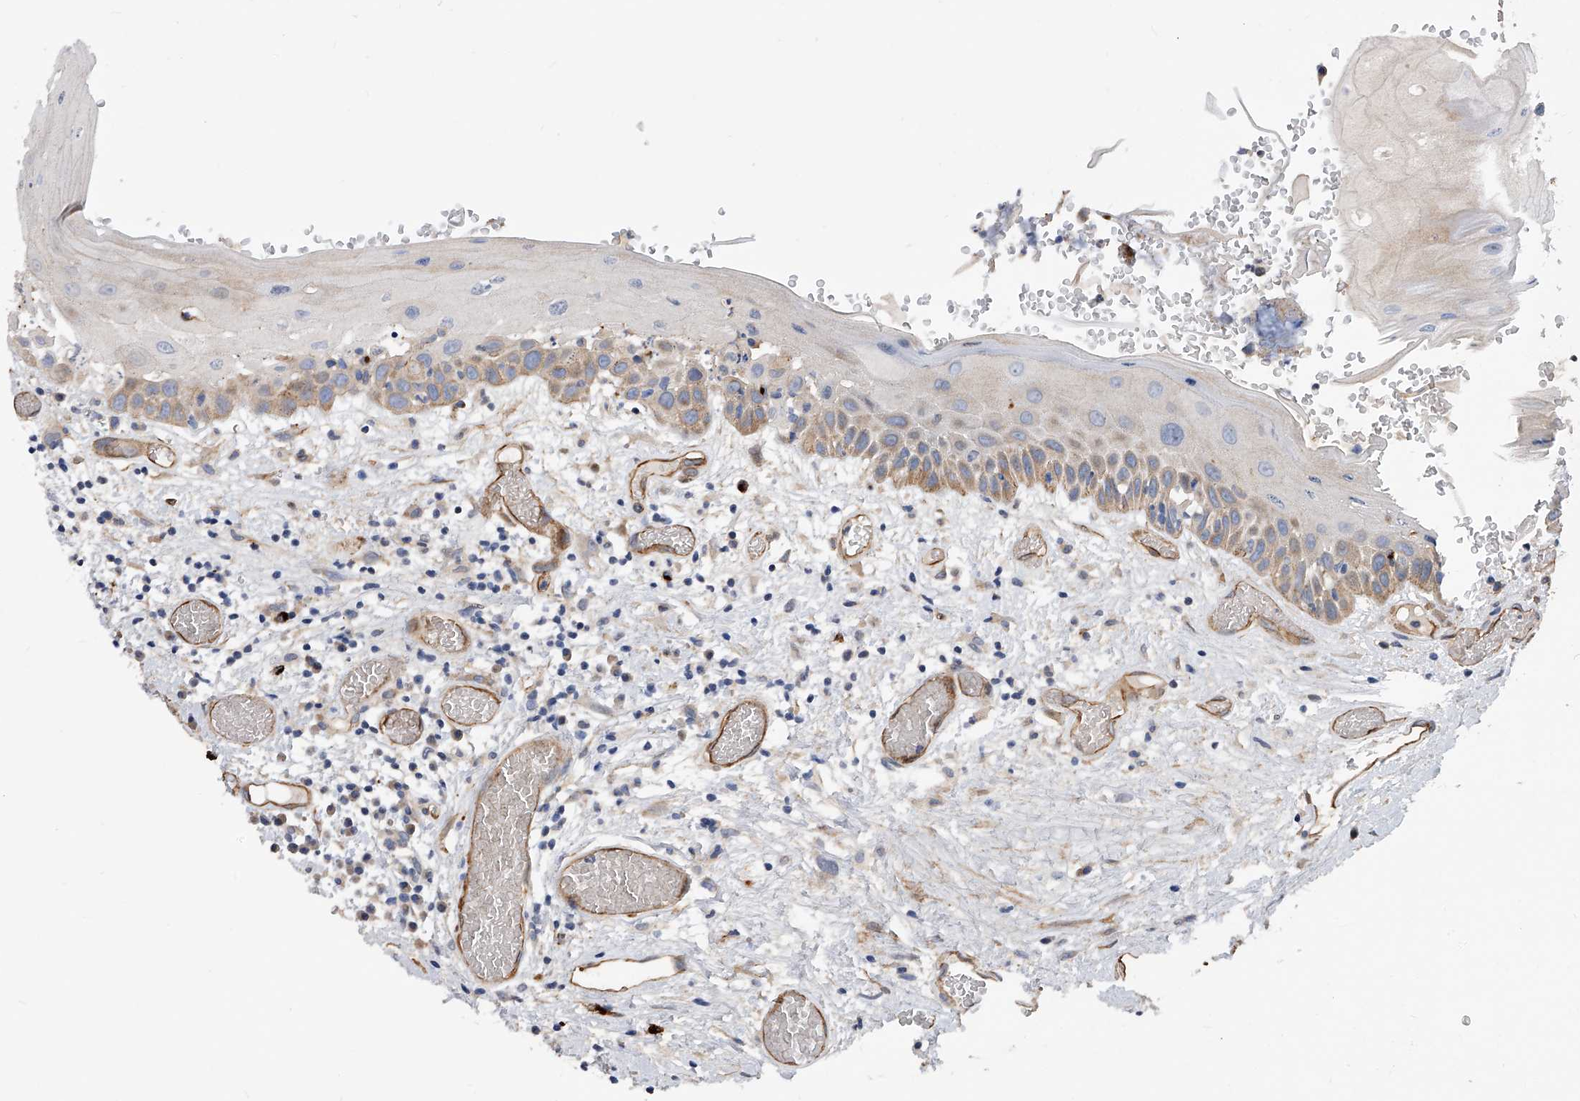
{"staining": {"intensity": "moderate", "quantity": "<25%", "location": "cytoplasmic/membranous"}, "tissue": "oral mucosa", "cell_type": "Squamous epithelial cells", "image_type": "normal", "snomed": [{"axis": "morphology", "description": "Normal tissue, NOS"}, {"axis": "topography", "description": "Oral tissue"}], "caption": "A brown stain highlights moderate cytoplasmic/membranous expression of a protein in squamous epithelial cells of normal oral mucosa.", "gene": "PDSS2", "patient": {"sex": "female", "age": 76}}